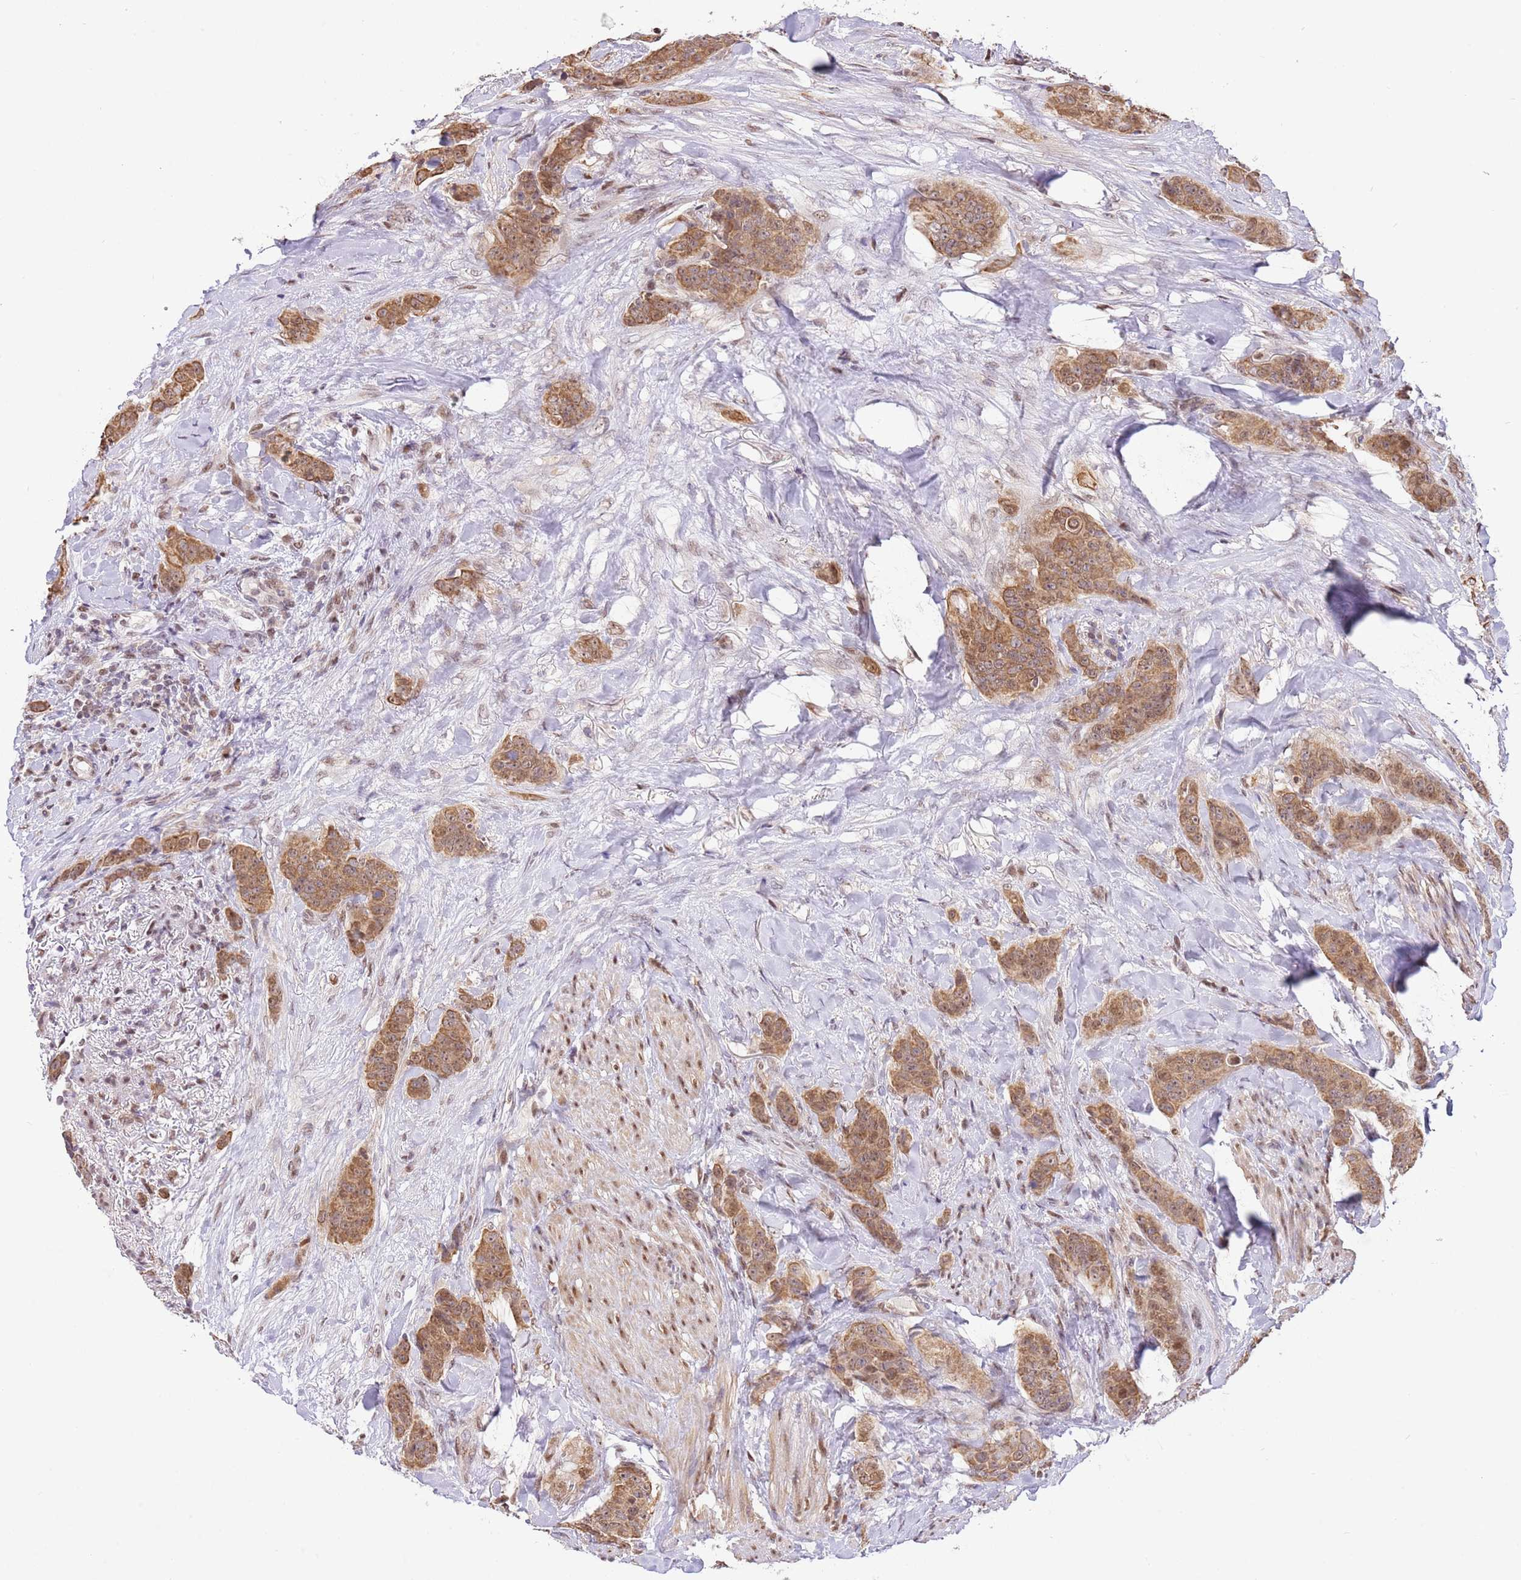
{"staining": {"intensity": "moderate", "quantity": ">75%", "location": "cytoplasmic/membranous,nuclear"}, "tissue": "breast cancer", "cell_type": "Tumor cells", "image_type": "cancer", "snomed": [{"axis": "morphology", "description": "Duct carcinoma"}, {"axis": "topography", "description": "Breast"}], "caption": "Invasive ductal carcinoma (breast) tissue demonstrates moderate cytoplasmic/membranous and nuclear staining in about >75% of tumor cells, visualized by immunohistochemistry.", "gene": "RFK", "patient": {"sex": "female", "age": 40}}